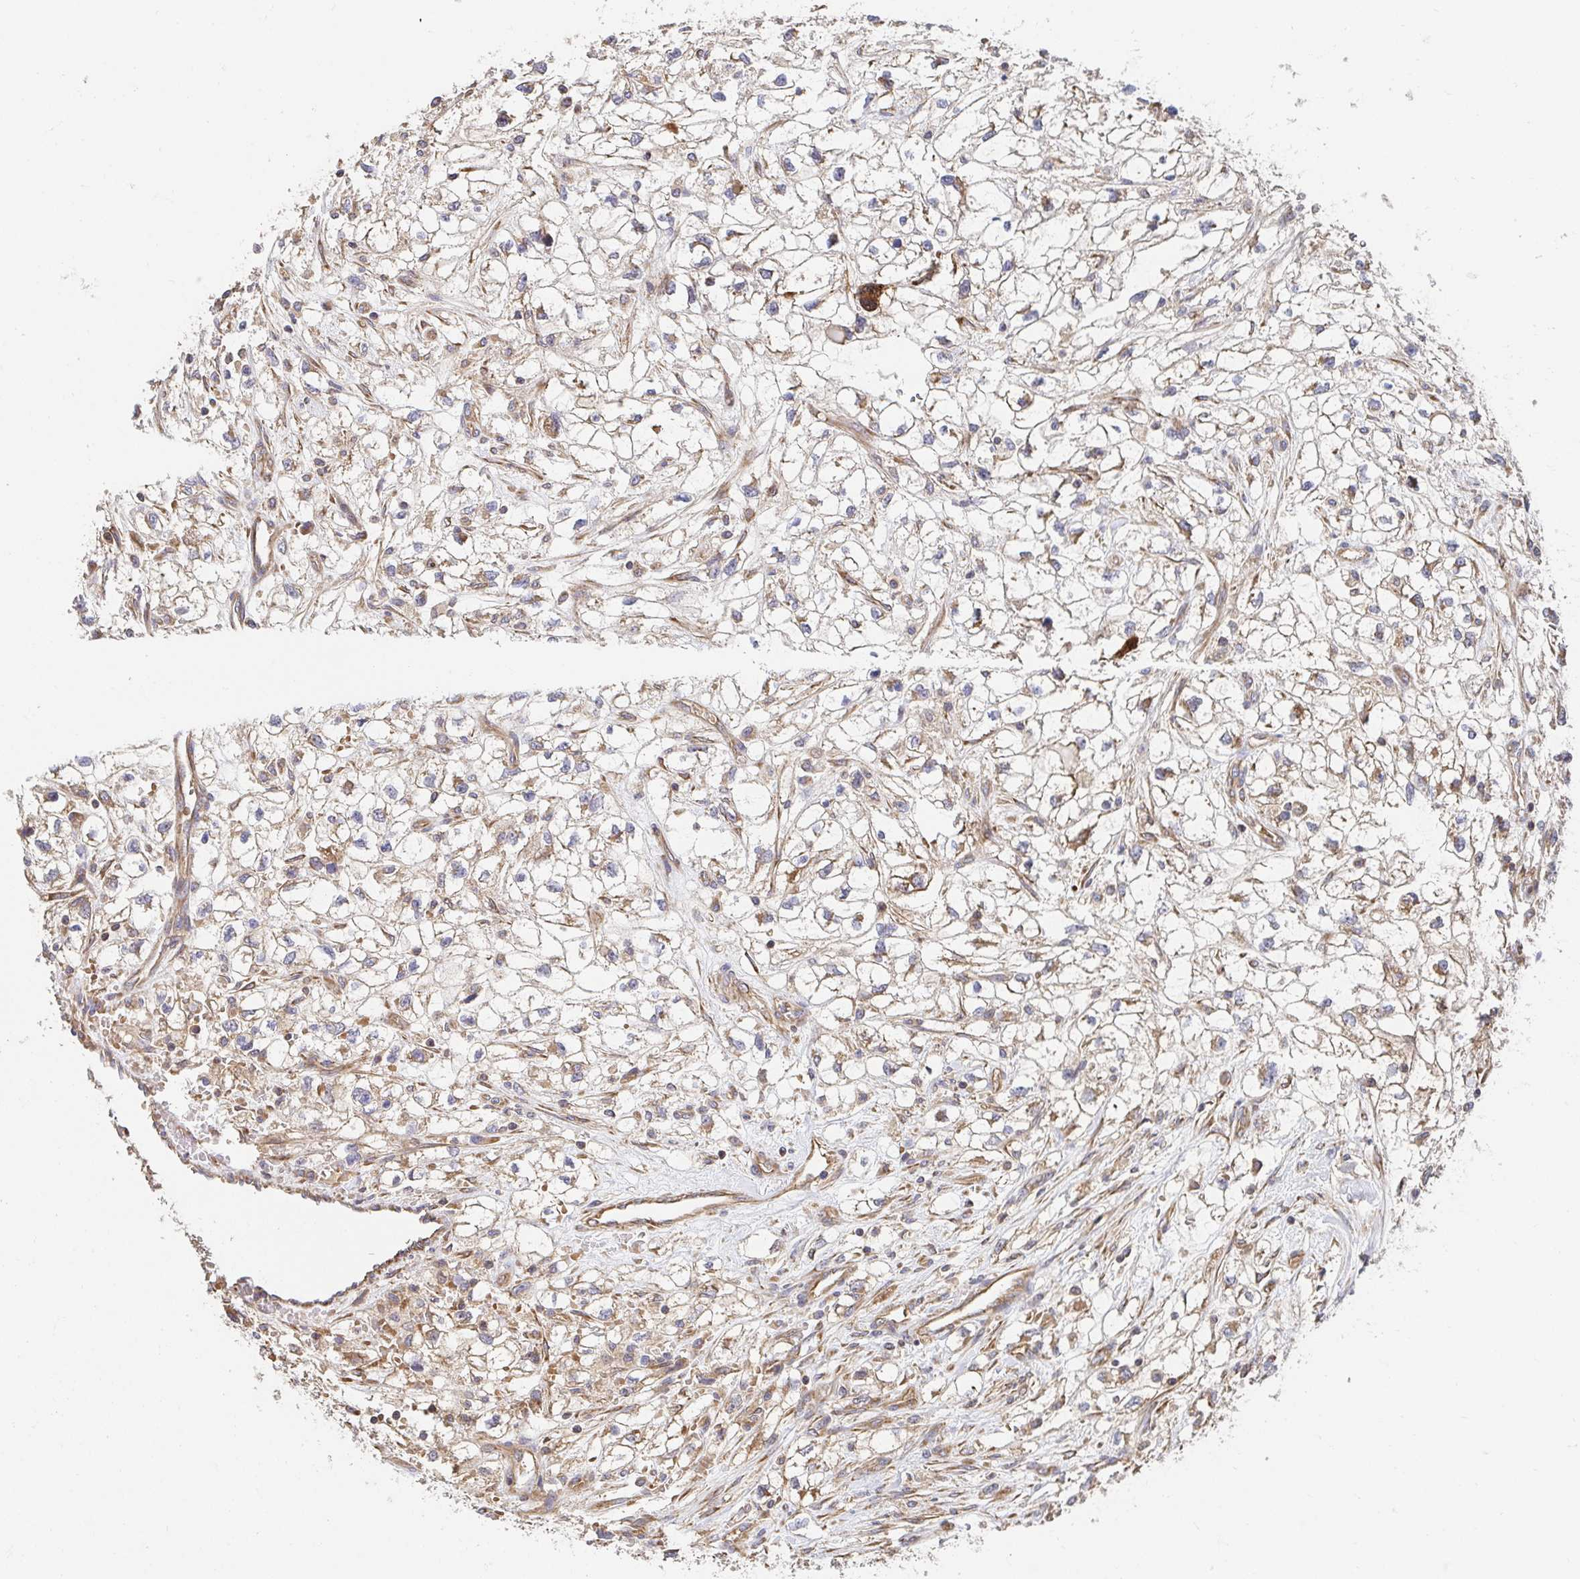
{"staining": {"intensity": "moderate", "quantity": ">75%", "location": "cytoplasmic/membranous"}, "tissue": "renal cancer", "cell_type": "Tumor cells", "image_type": "cancer", "snomed": [{"axis": "morphology", "description": "Adenocarcinoma, NOS"}, {"axis": "topography", "description": "Kidney"}], "caption": "Tumor cells reveal medium levels of moderate cytoplasmic/membranous staining in approximately >75% of cells in human renal cancer (adenocarcinoma). The protein is shown in brown color, while the nuclei are stained blue.", "gene": "APBB1", "patient": {"sex": "male", "age": 59}}